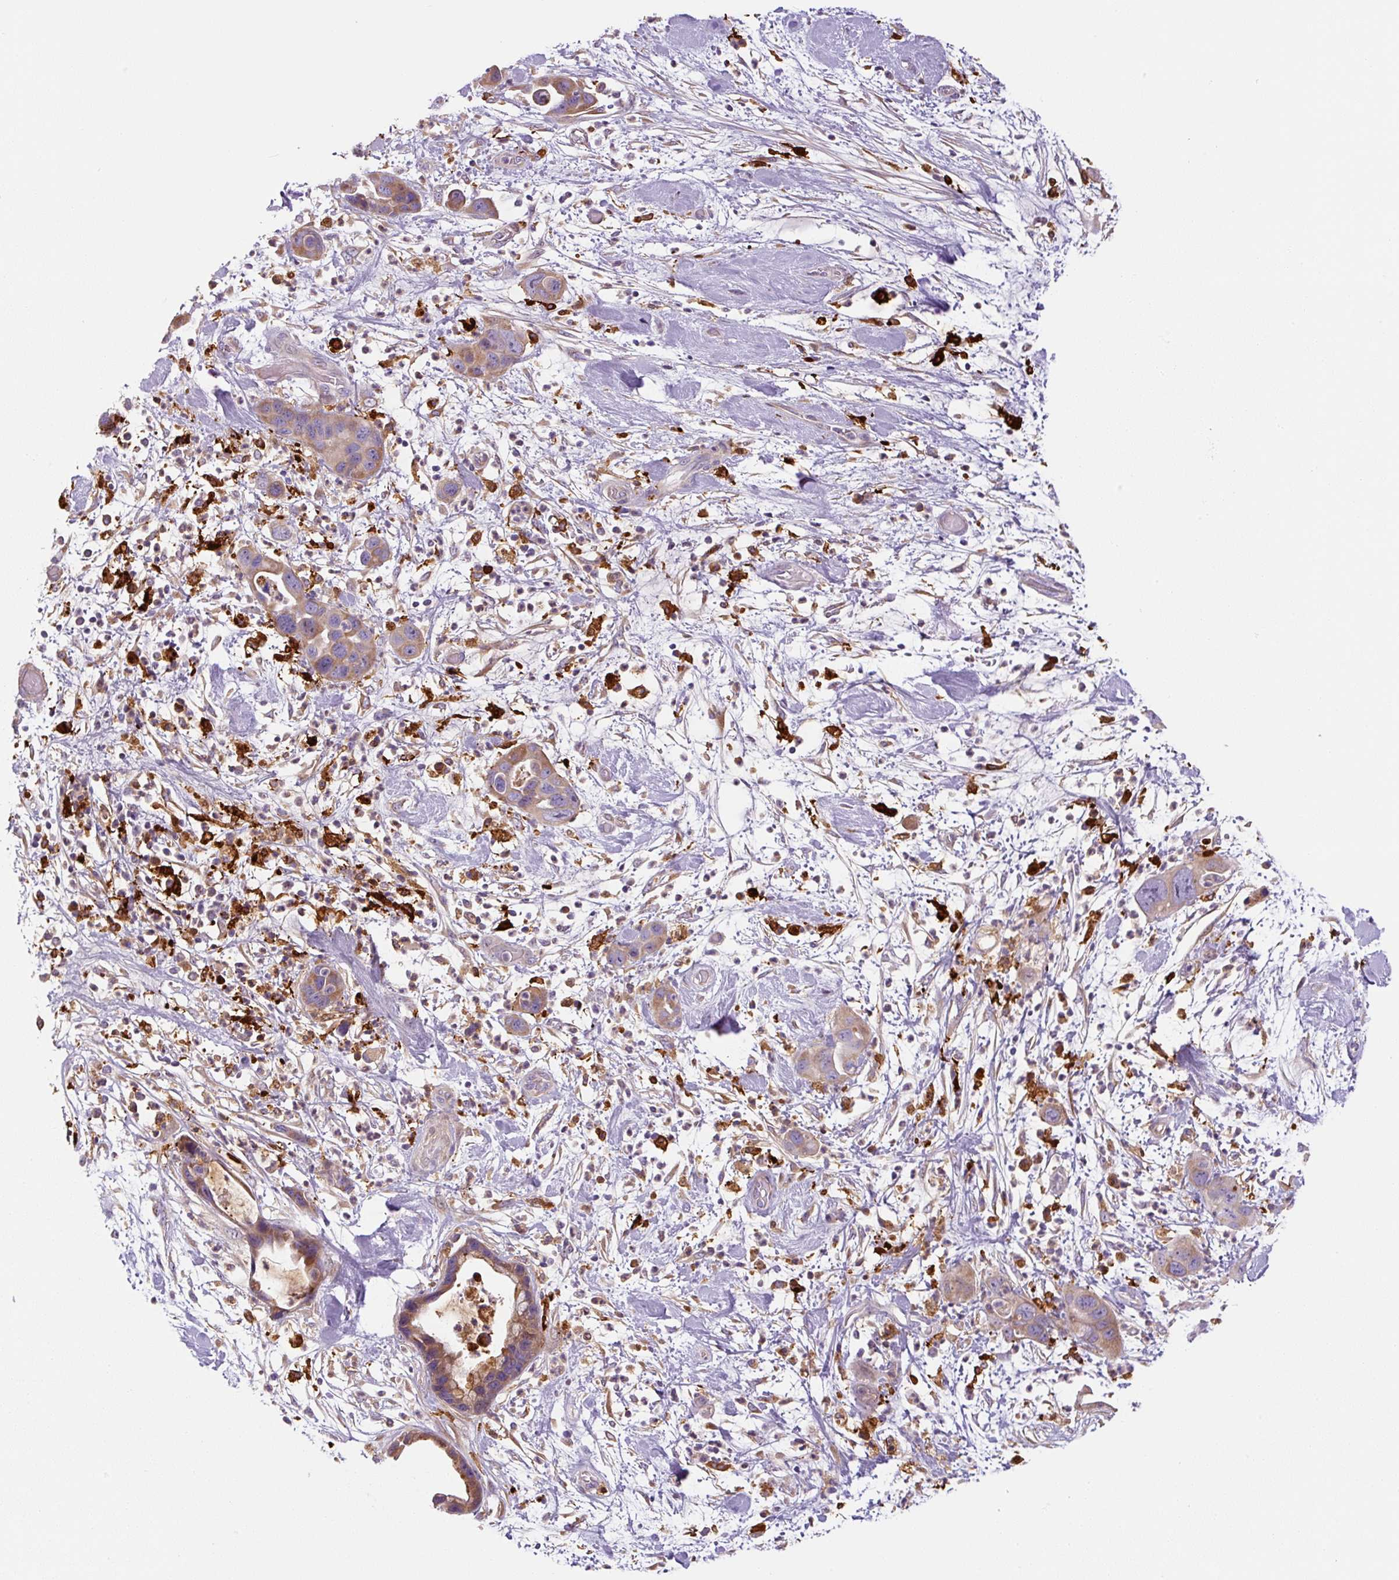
{"staining": {"intensity": "moderate", "quantity": "25%-75%", "location": "cytoplasmic/membranous"}, "tissue": "pancreatic cancer", "cell_type": "Tumor cells", "image_type": "cancer", "snomed": [{"axis": "morphology", "description": "Adenocarcinoma, NOS"}, {"axis": "topography", "description": "Pancreas"}], "caption": "Human pancreatic cancer stained with a protein marker shows moderate staining in tumor cells.", "gene": "FUT10", "patient": {"sex": "female", "age": 71}}